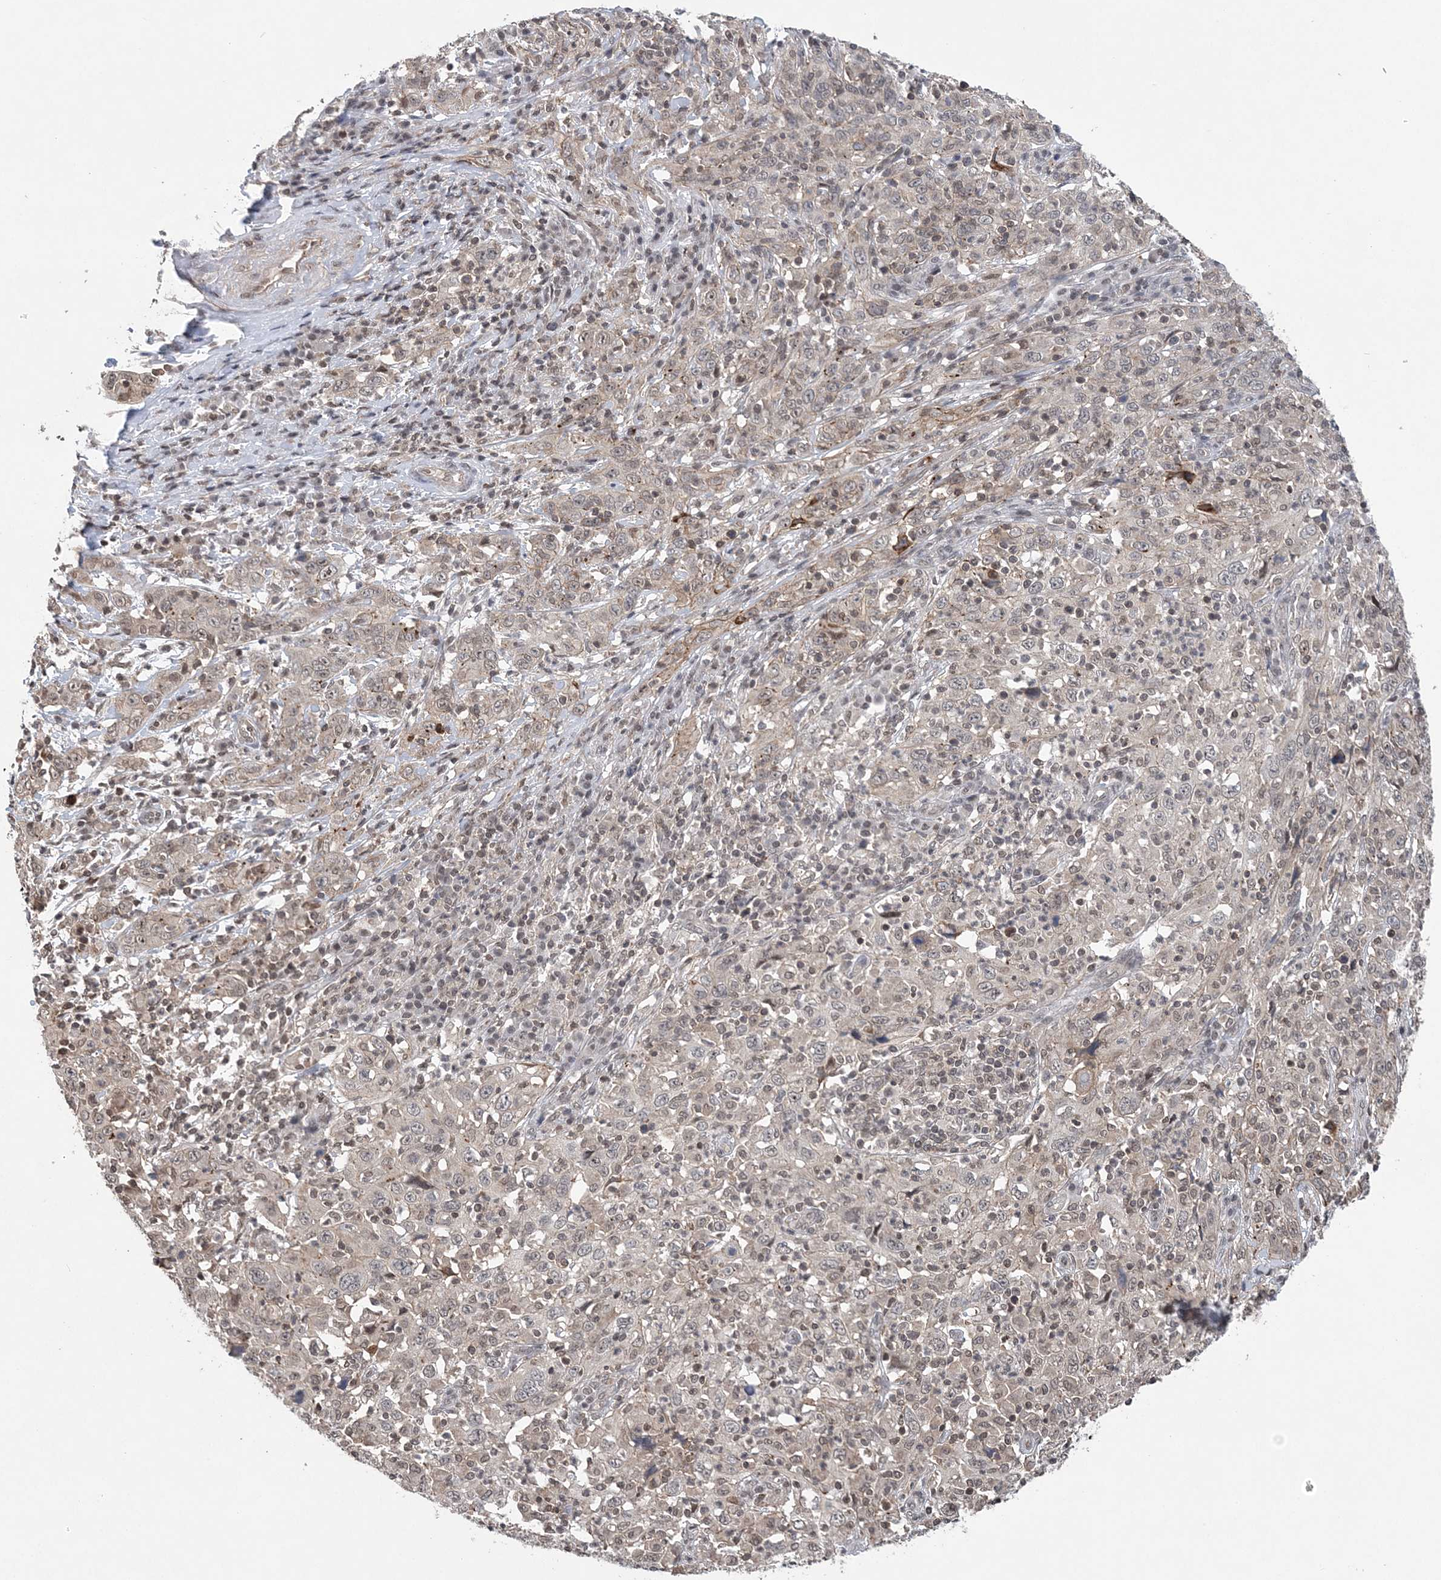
{"staining": {"intensity": "weak", "quantity": ">75%", "location": "cytoplasmic/membranous,nuclear"}, "tissue": "cervical cancer", "cell_type": "Tumor cells", "image_type": "cancer", "snomed": [{"axis": "morphology", "description": "Squamous cell carcinoma, NOS"}, {"axis": "topography", "description": "Cervix"}], "caption": "Immunohistochemistry histopathology image of neoplastic tissue: human cervical cancer stained using IHC reveals low levels of weak protein expression localized specifically in the cytoplasmic/membranous and nuclear of tumor cells, appearing as a cytoplasmic/membranous and nuclear brown color.", "gene": "CCDC152", "patient": {"sex": "female", "age": 46}}